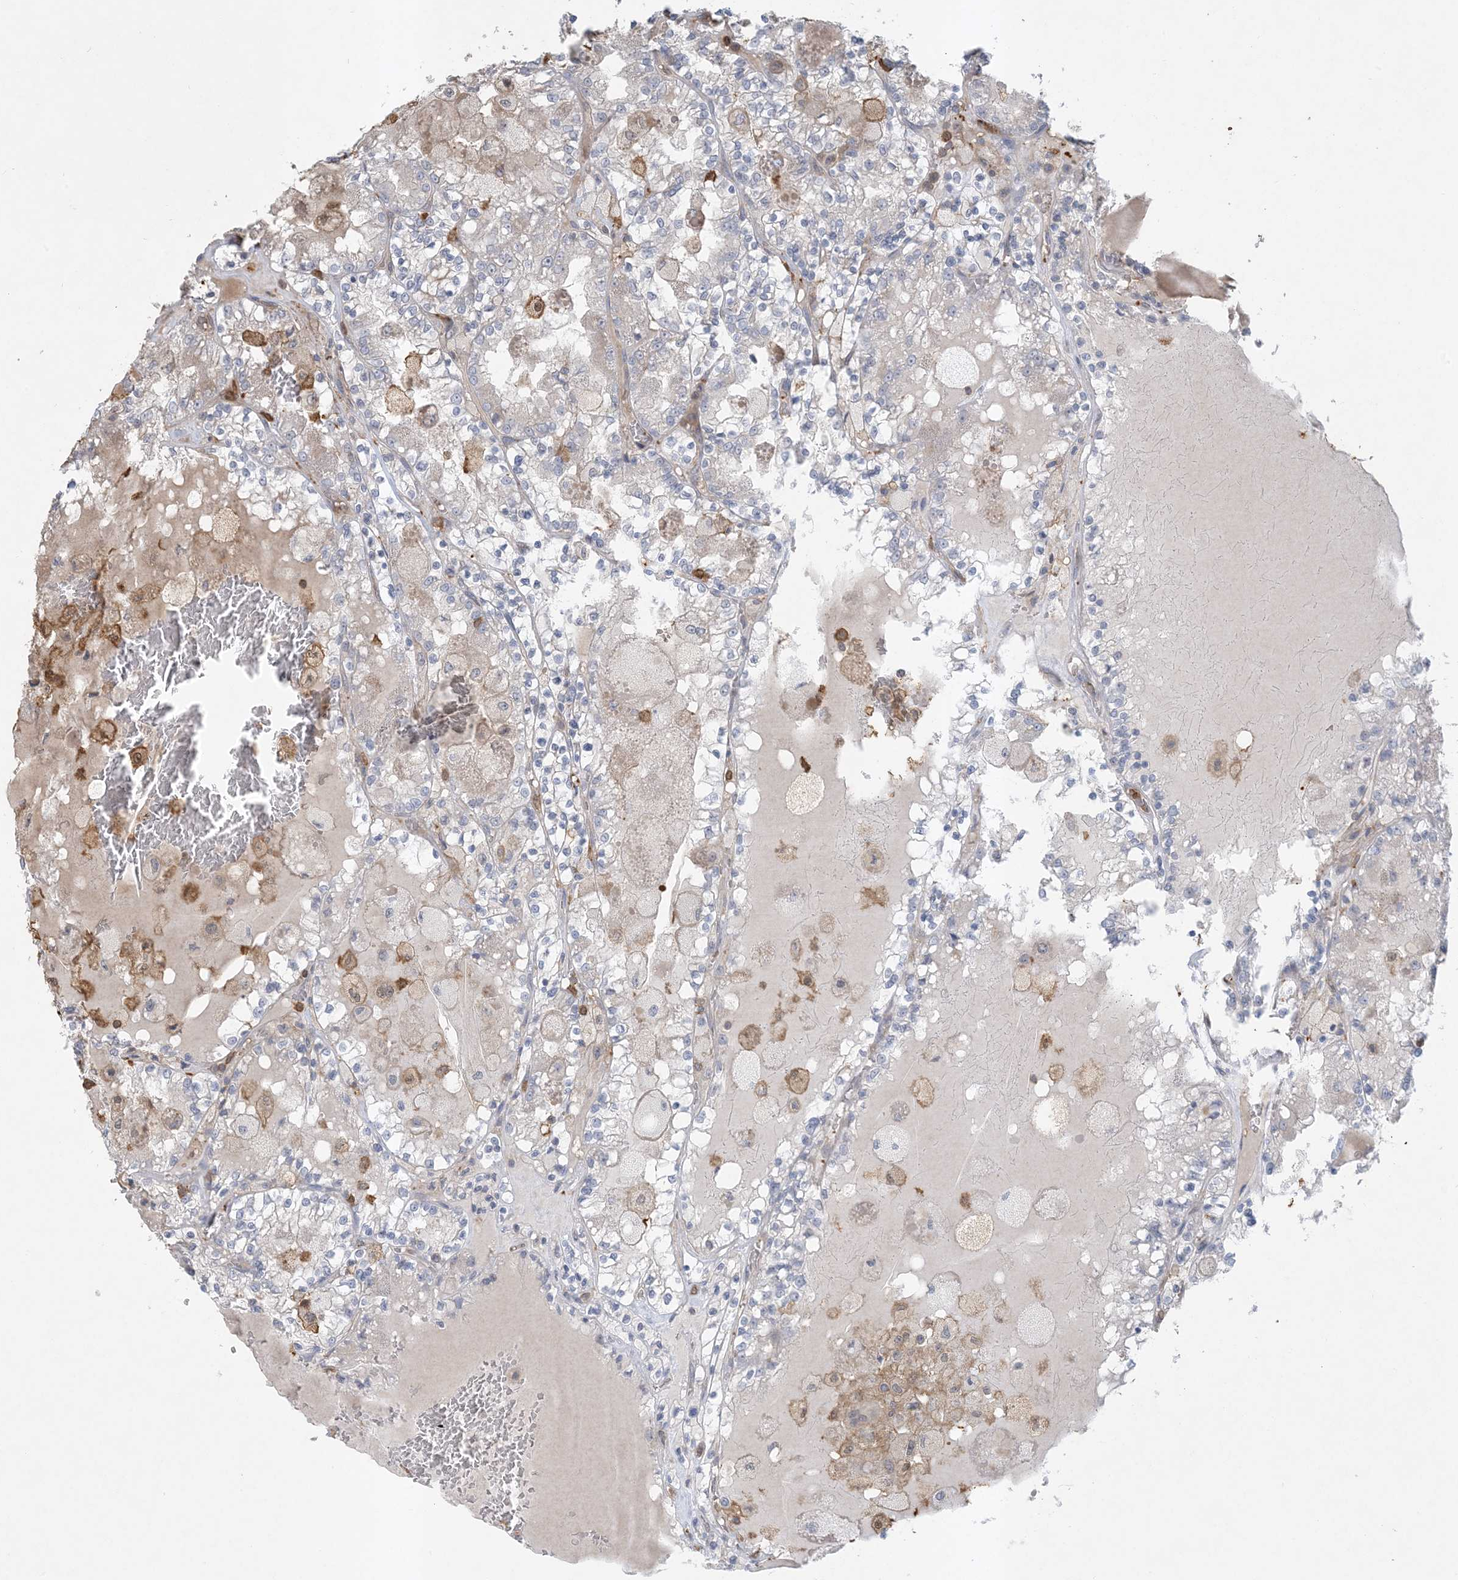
{"staining": {"intensity": "negative", "quantity": "none", "location": "none"}, "tissue": "renal cancer", "cell_type": "Tumor cells", "image_type": "cancer", "snomed": [{"axis": "morphology", "description": "Adenocarcinoma, NOS"}, {"axis": "topography", "description": "Kidney"}], "caption": "A micrograph of human renal adenocarcinoma is negative for staining in tumor cells. (DAB (3,3'-diaminobenzidine) immunohistochemistry with hematoxylin counter stain).", "gene": "TMSB4X", "patient": {"sex": "female", "age": 56}}